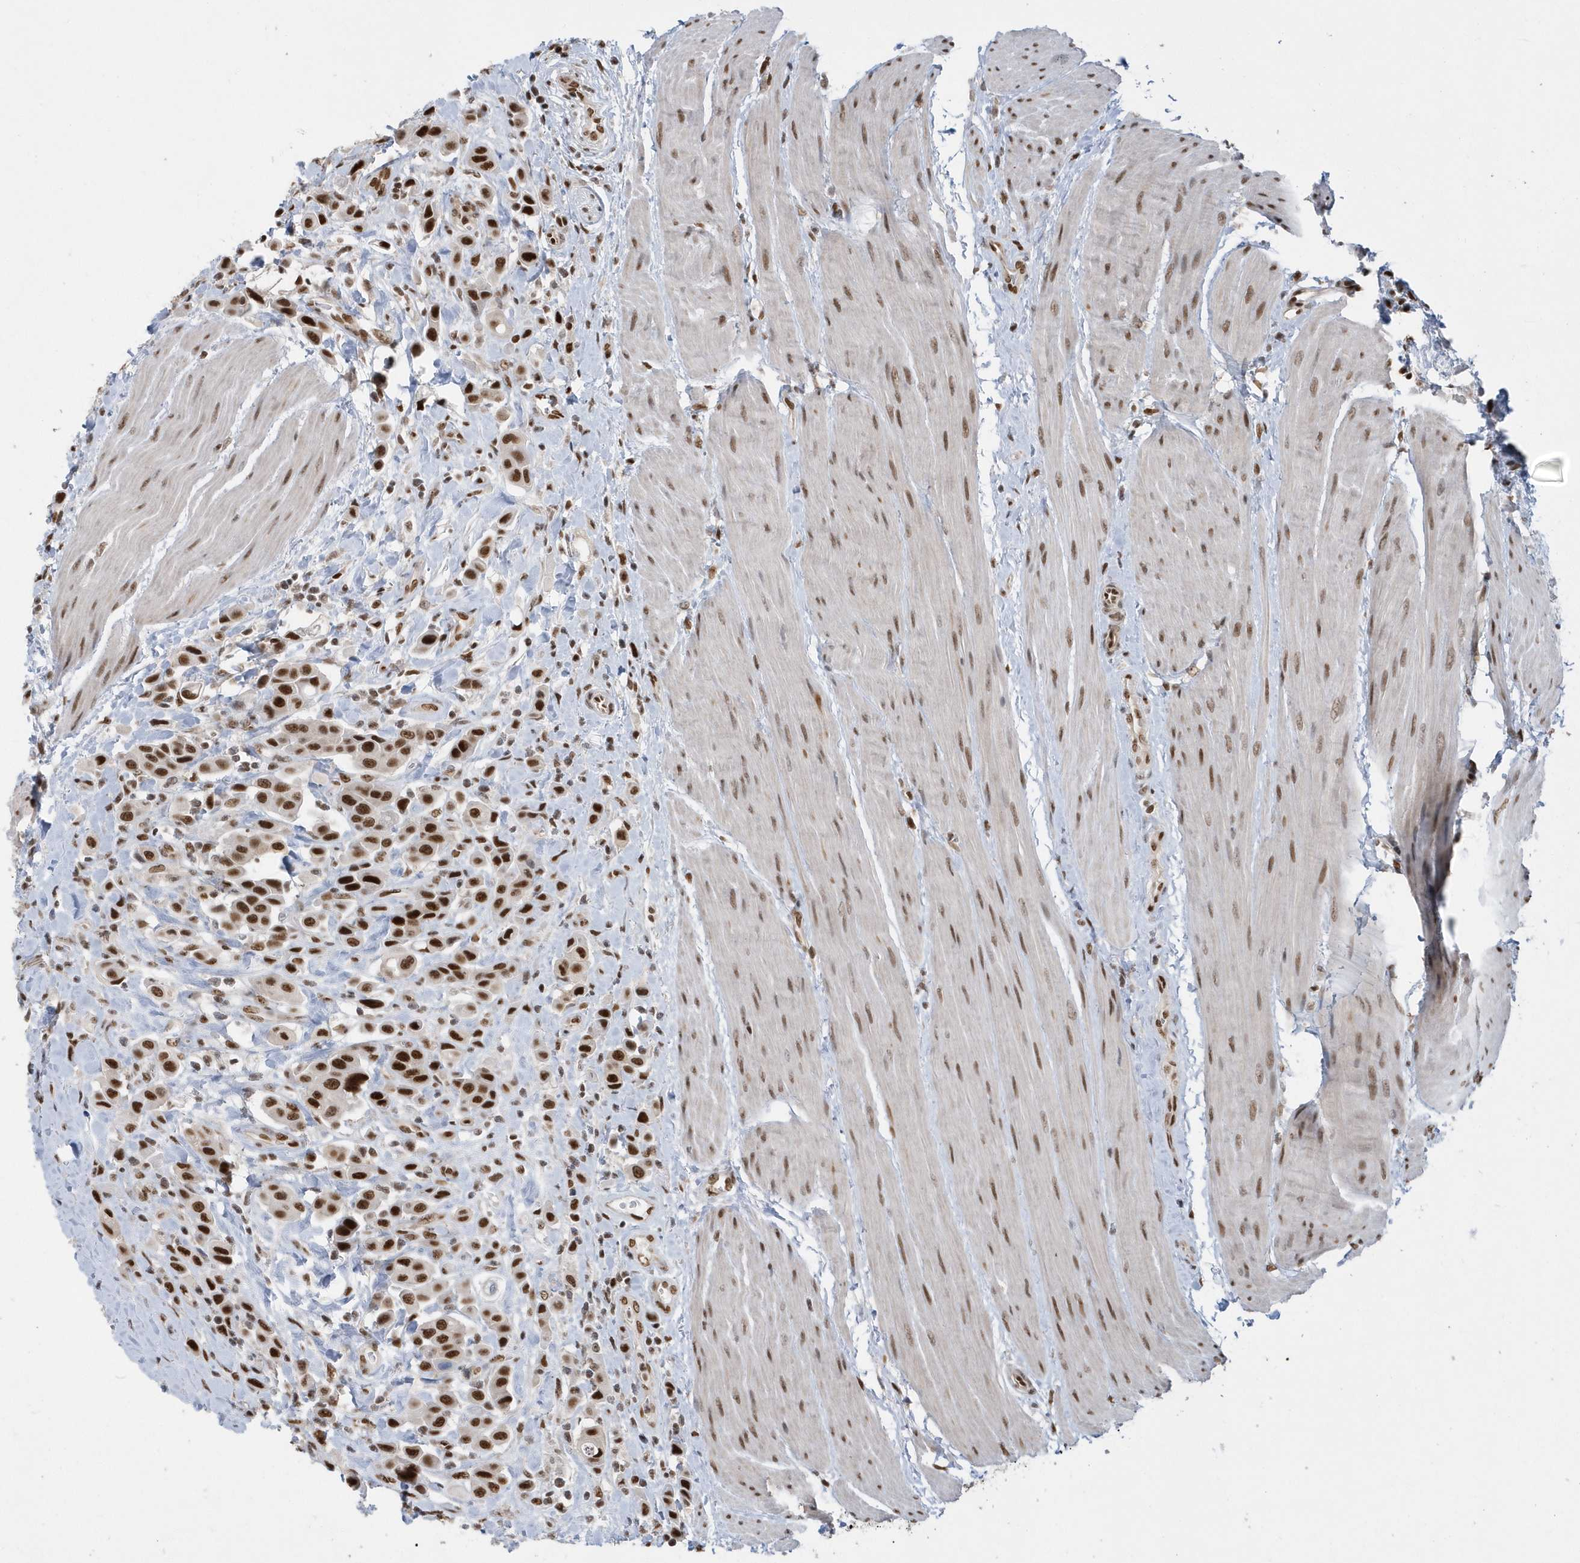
{"staining": {"intensity": "strong", "quantity": ">75%", "location": "nuclear"}, "tissue": "urothelial cancer", "cell_type": "Tumor cells", "image_type": "cancer", "snomed": [{"axis": "morphology", "description": "Urothelial carcinoma, High grade"}, {"axis": "topography", "description": "Urinary bladder"}], "caption": "This photomicrograph shows IHC staining of urothelial carcinoma (high-grade), with high strong nuclear positivity in about >75% of tumor cells.", "gene": "SEPHS1", "patient": {"sex": "male", "age": 50}}